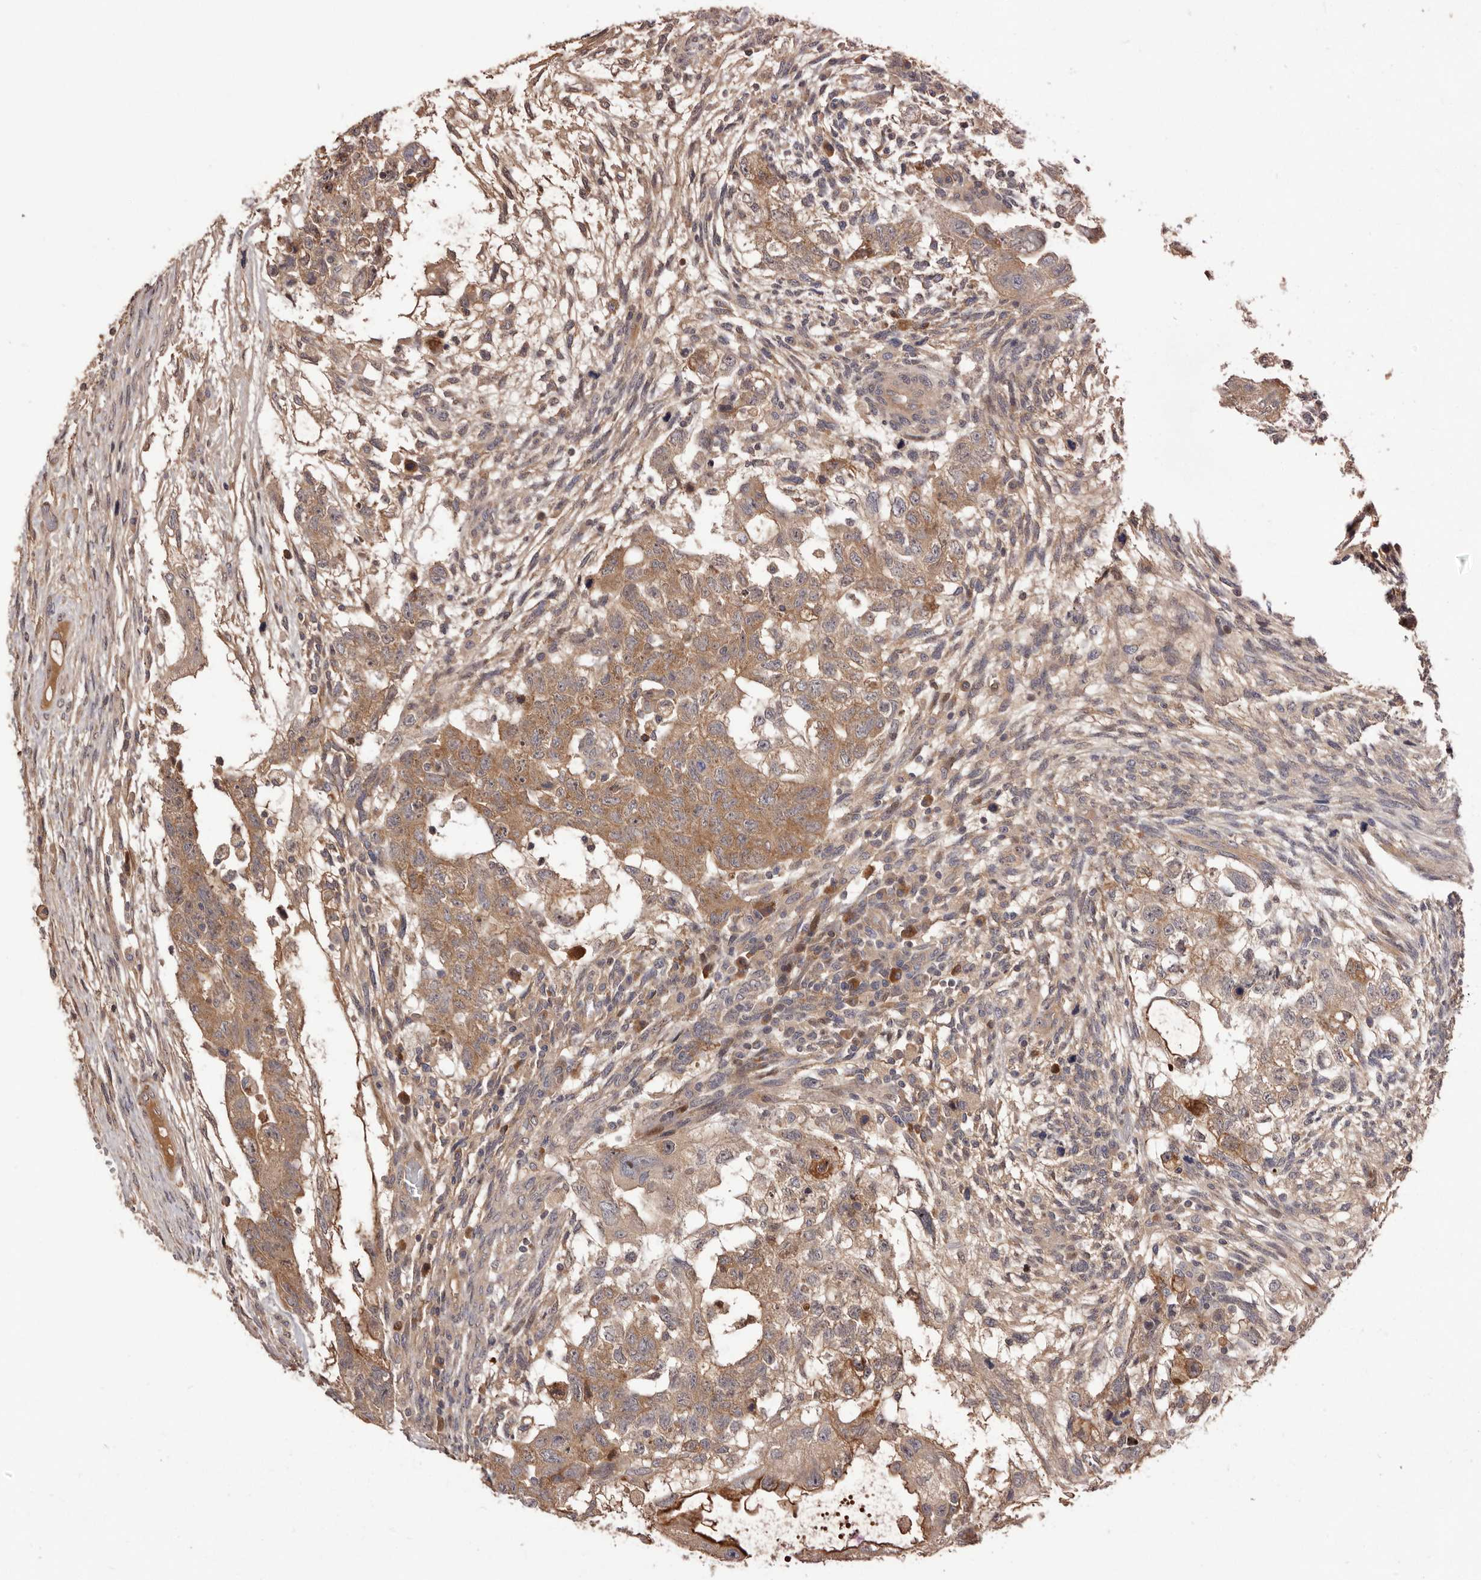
{"staining": {"intensity": "moderate", "quantity": ">75%", "location": "cytoplasmic/membranous"}, "tissue": "testis cancer", "cell_type": "Tumor cells", "image_type": "cancer", "snomed": [{"axis": "morphology", "description": "Normal tissue, NOS"}, {"axis": "morphology", "description": "Carcinoma, Embryonal, NOS"}, {"axis": "topography", "description": "Testis"}], "caption": "There is medium levels of moderate cytoplasmic/membranous expression in tumor cells of testis embryonal carcinoma, as demonstrated by immunohistochemical staining (brown color).", "gene": "DOP1A", "patient": {"sex": "male", "age": 36}}